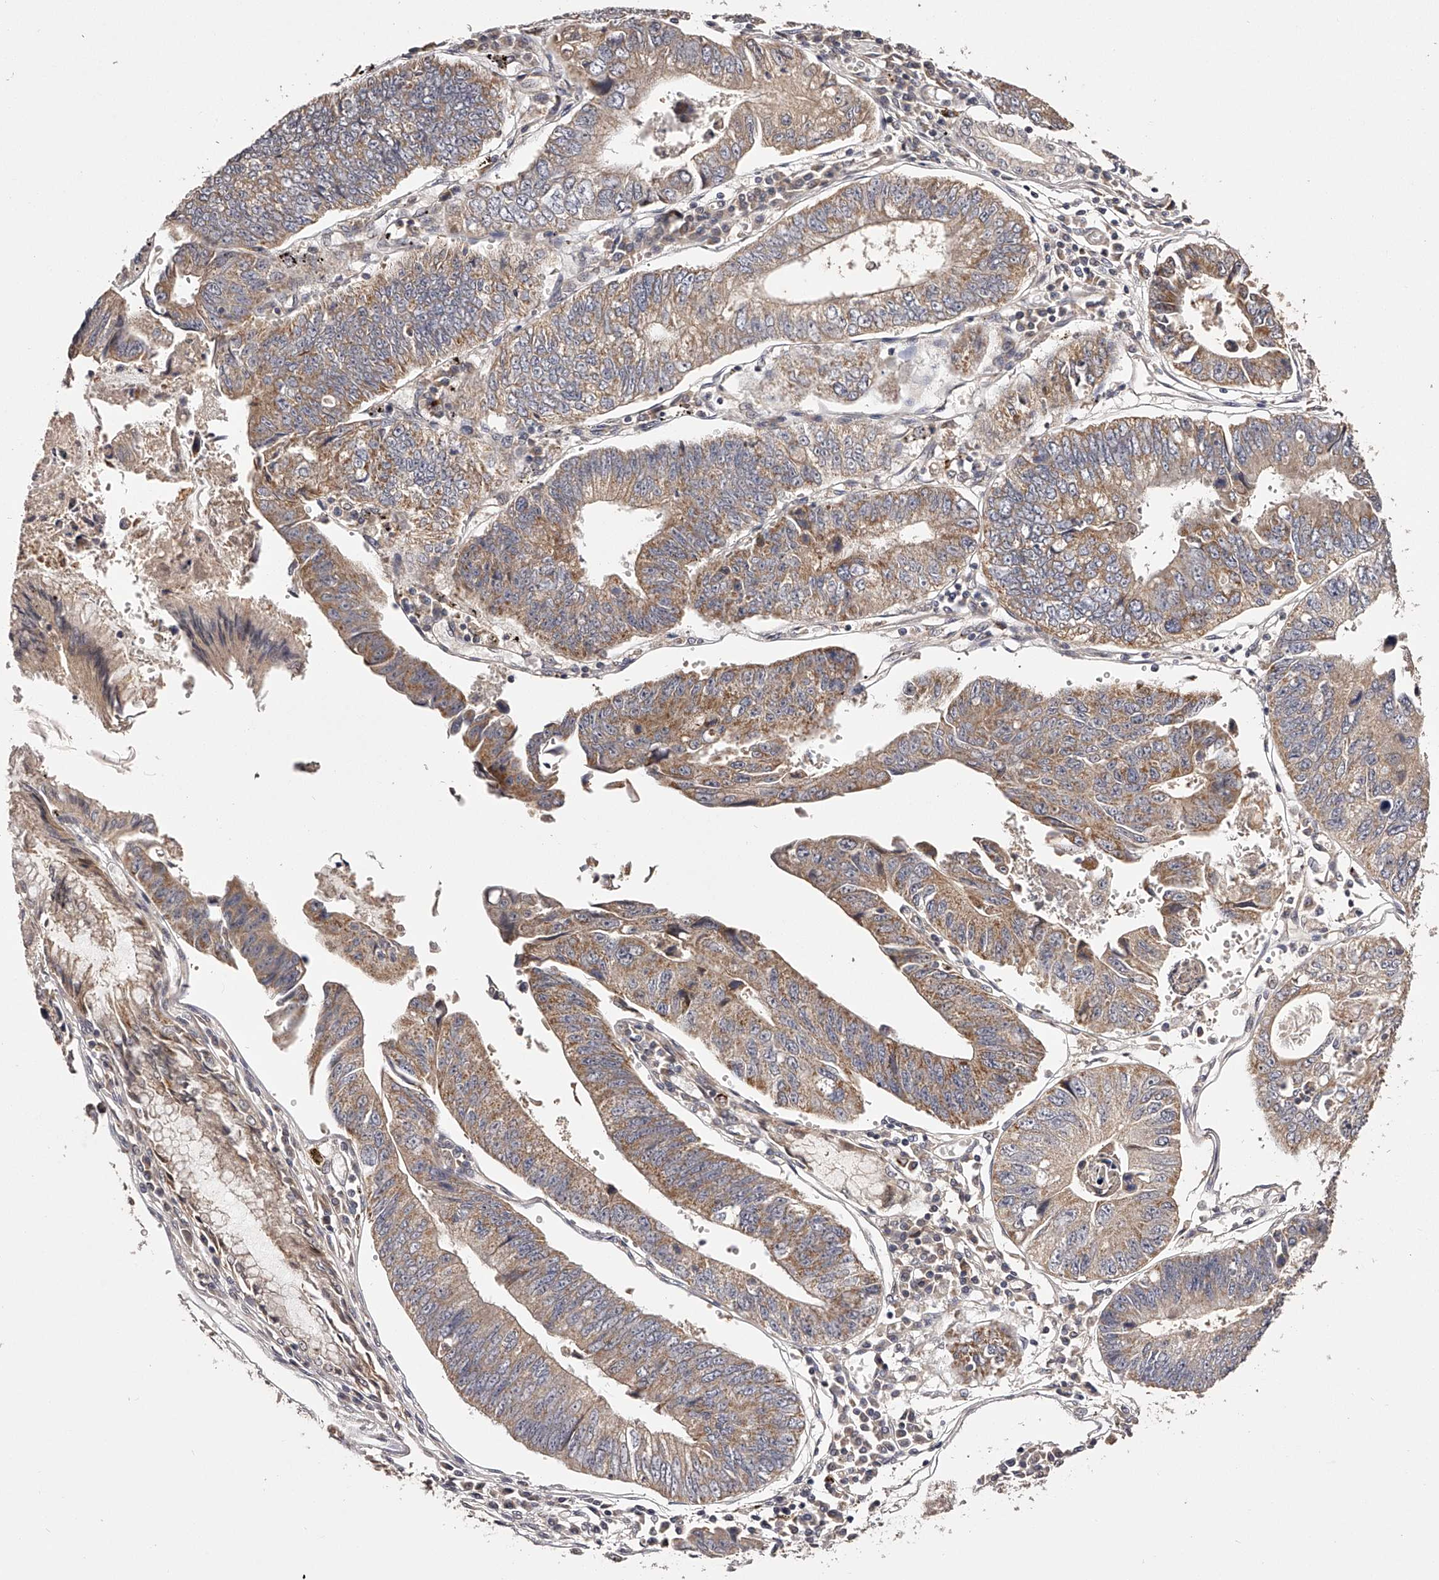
{"staining": {"intensity": "moderate", "quantity": ">75%", "location": "cytoplasmic/membranous"}, "tissue": "stomach cancer", "cell_type": "Tumor cells", "image_type": "cancer", "snomed": [{"axis": "morphology", "description": "Adenocarcinoma, NOS"}, {"axis": "topography", "description": "Stomach"}], "caption": "Protein expression analysis of stomach cancer displays moderate cytoplasmic/membranous staining in about >75% of tumor cells. (IHC, brightfield microscopy, high magnification).", "gene": "ODF2L", "patient": {"sex": "male", "age": 59}}